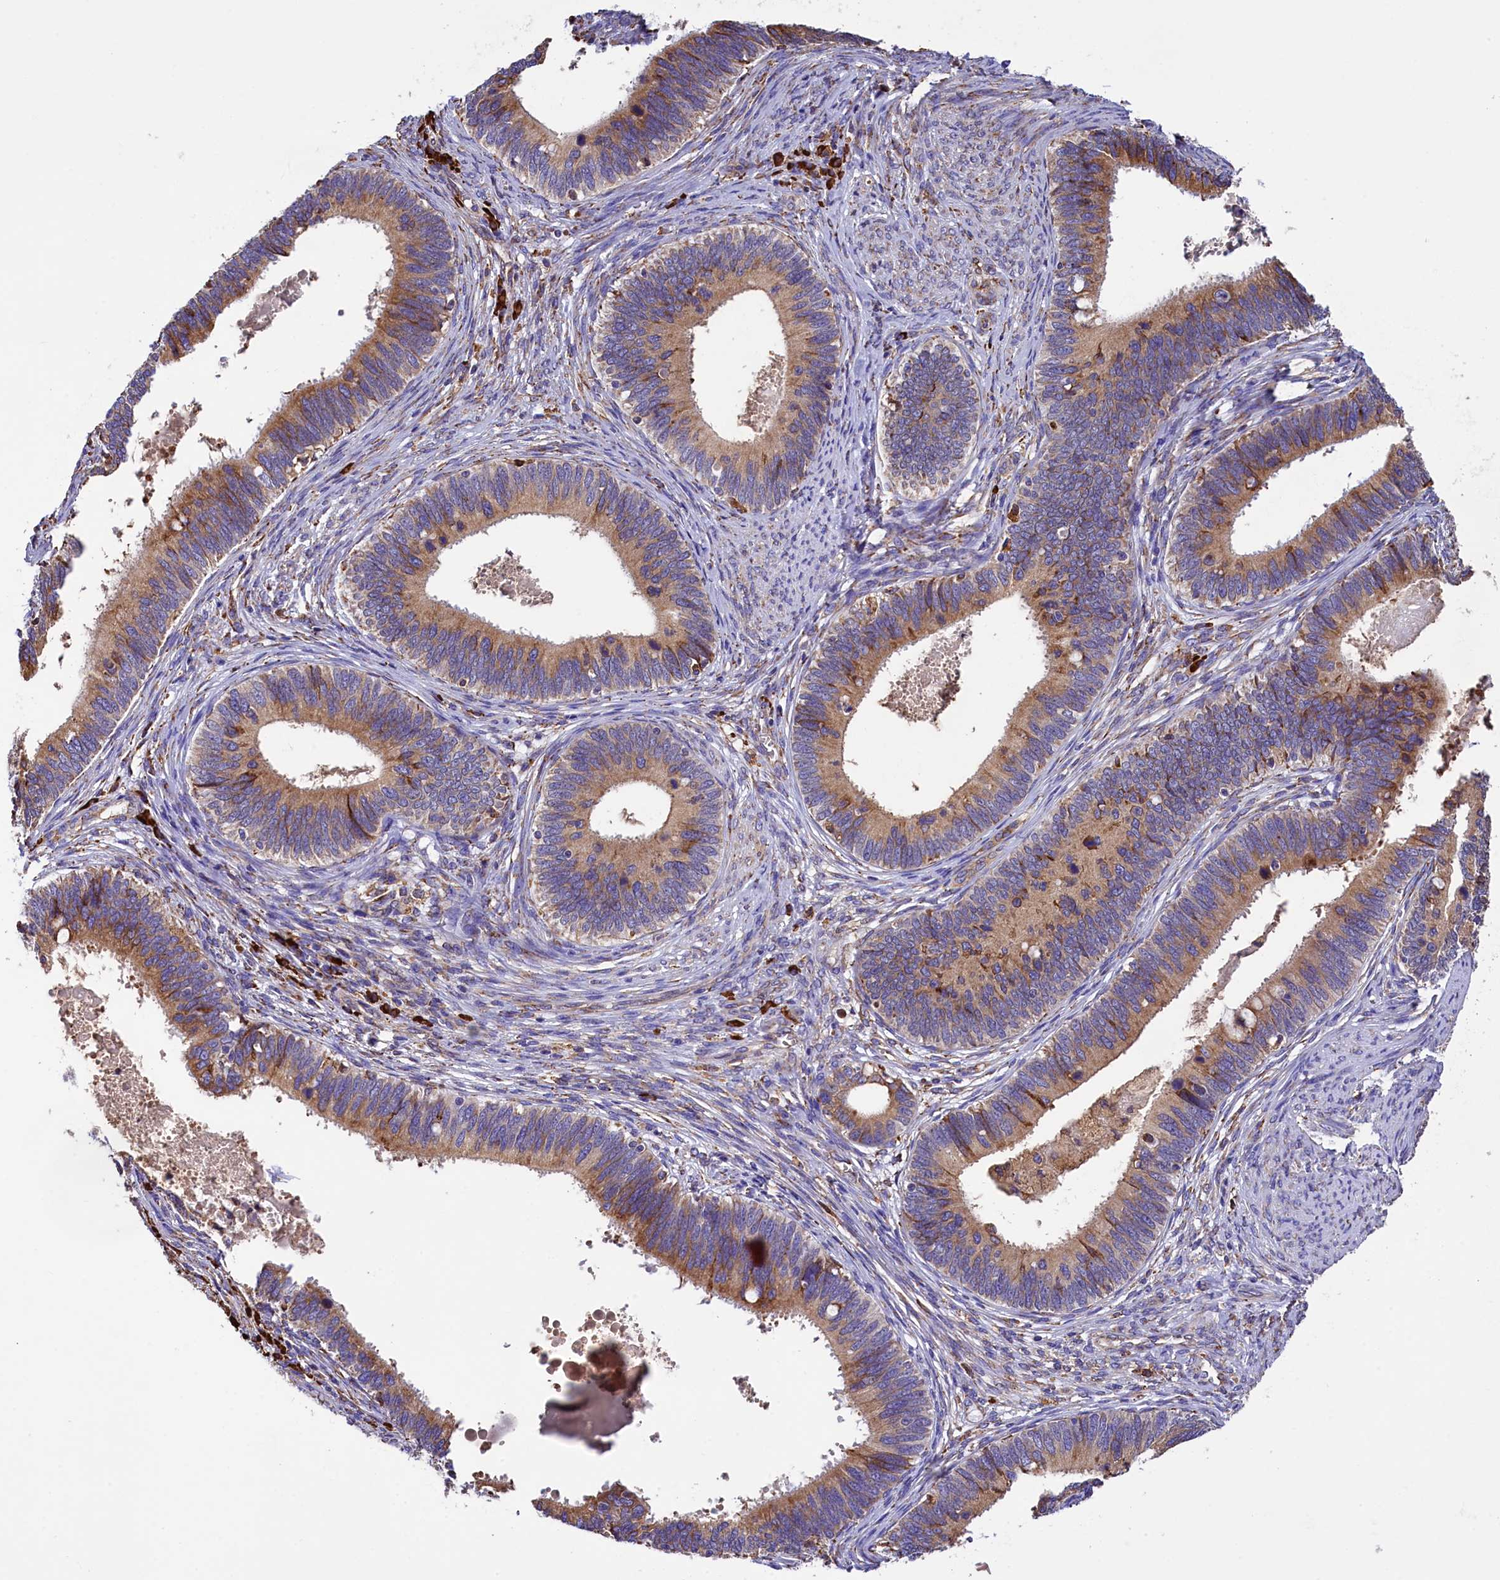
{"staining": {"intensity": "moderate", "quantity": "25%-75%", "location": "cytoplasmic/membranous"}, "tissue": "cervical cancer", "cell_type": "Tumor cells", "image_type": "cancer", "snomed": [{"axis": "morphology", "description": "Adenocarcinoma, NOS"}, {"axis": "topography", "description": "Cervix"}], "caption": "Immunohistochemical staining of cervical cancer displays medium levels of moderate cytoplasmic/membranous positivity in about 25%-75% of tumor cells.", "gene": "CAPS2", "patient": {"sex": "female", "age": 42}}